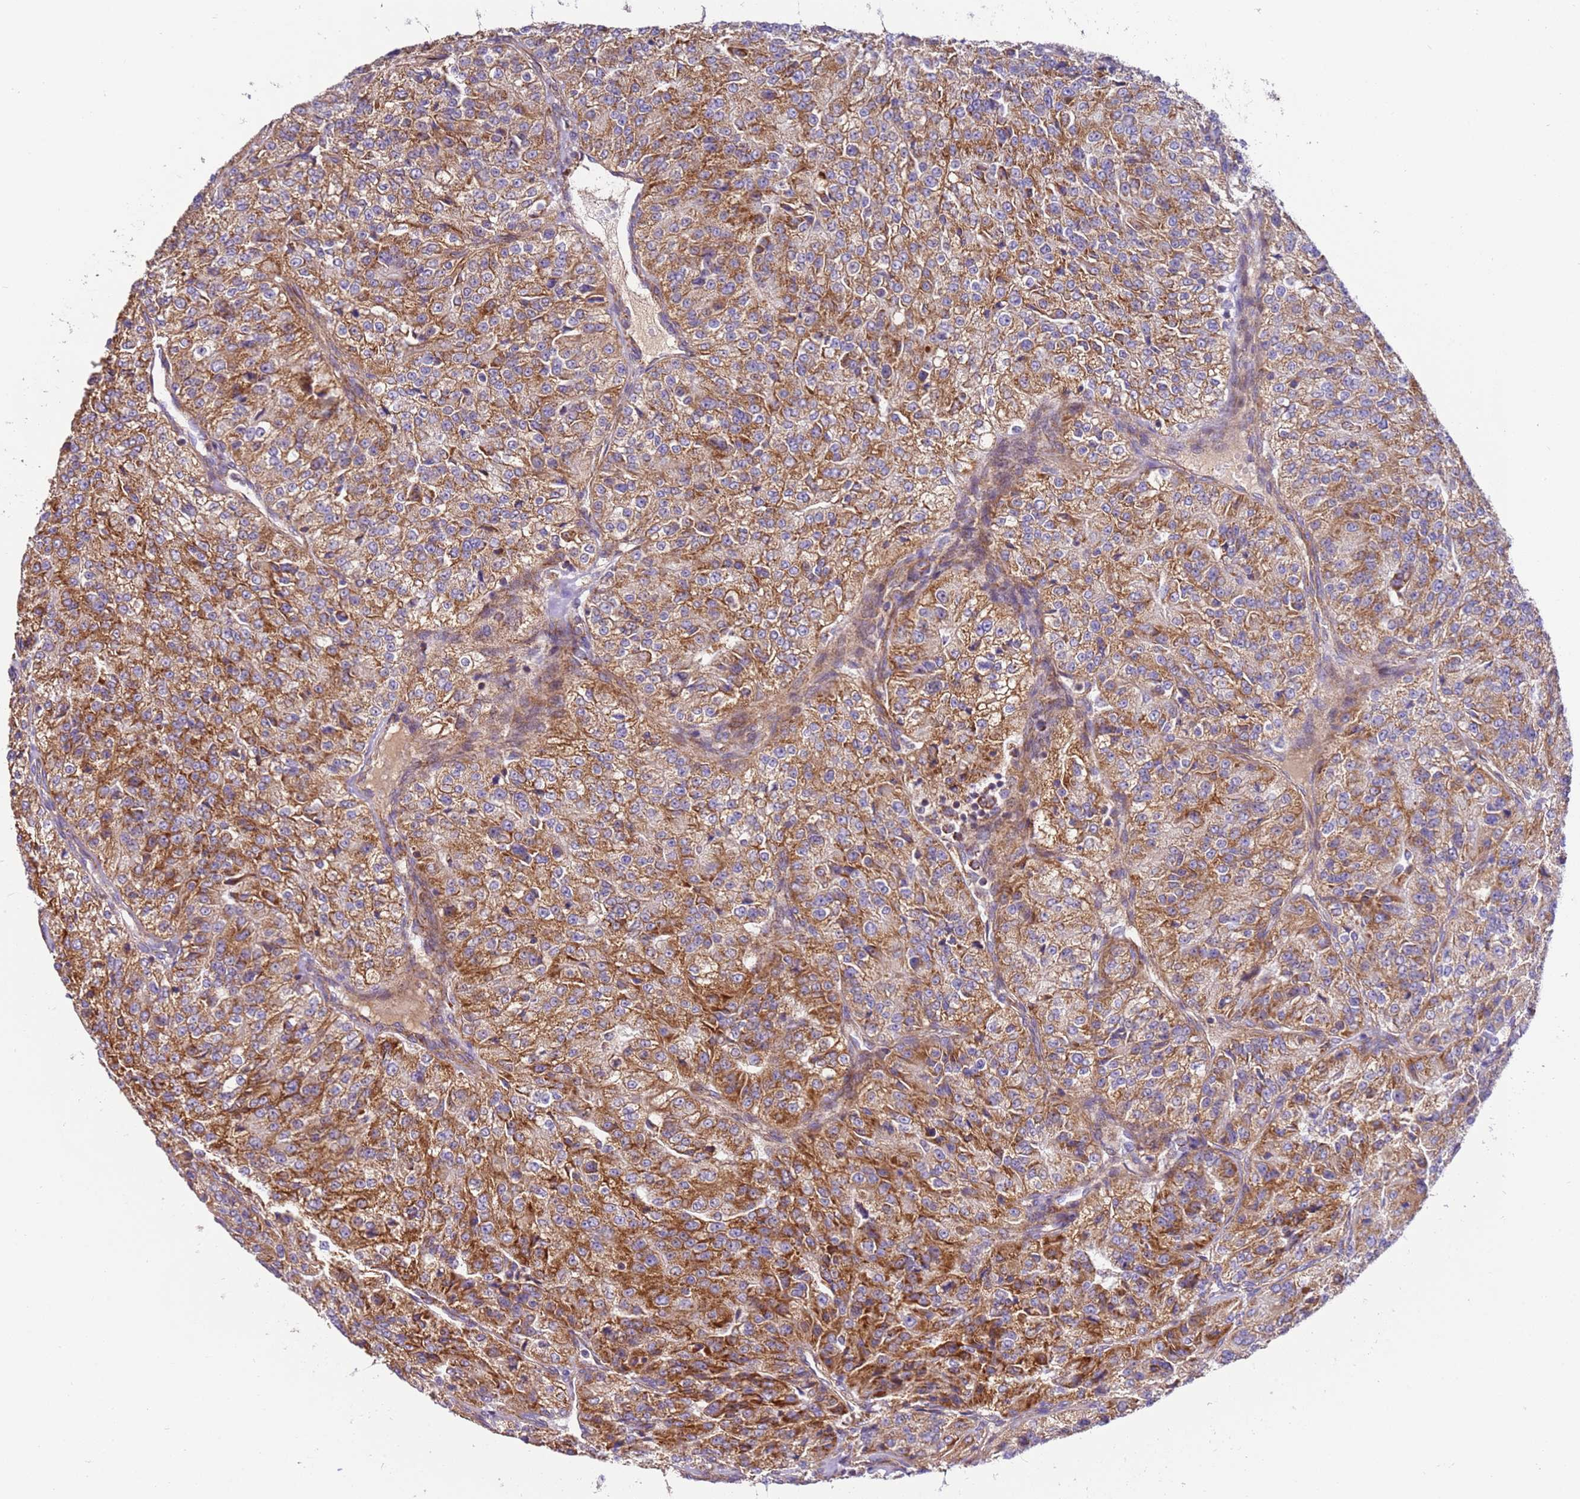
{"staining": {"intensity": "moderate", "quantity": ">75%", "location": "cytoplasmic/membranous"}, "tissue": "renal cancer", "cell_type": "Tumor cells", "image_type": "cancer", "snomed": [{"axis": "morphology", "description": "Adenocarcinoma, NOS"}, {"axis": "topography", "description": "Kidney"}], "caption": "Immunohistochemistry of human adenocarcinoma (renal) shows medium levels of moderate cytoplasmic/membranous expression in approximately >75% of tumor cells. The staining is performed using DAB brown chromogen to label protein expression. The nuclei are counter-stained blue using hematoxylin.", "gene": "MRPL20", "patient": {"sex": "female", "age": 63}}